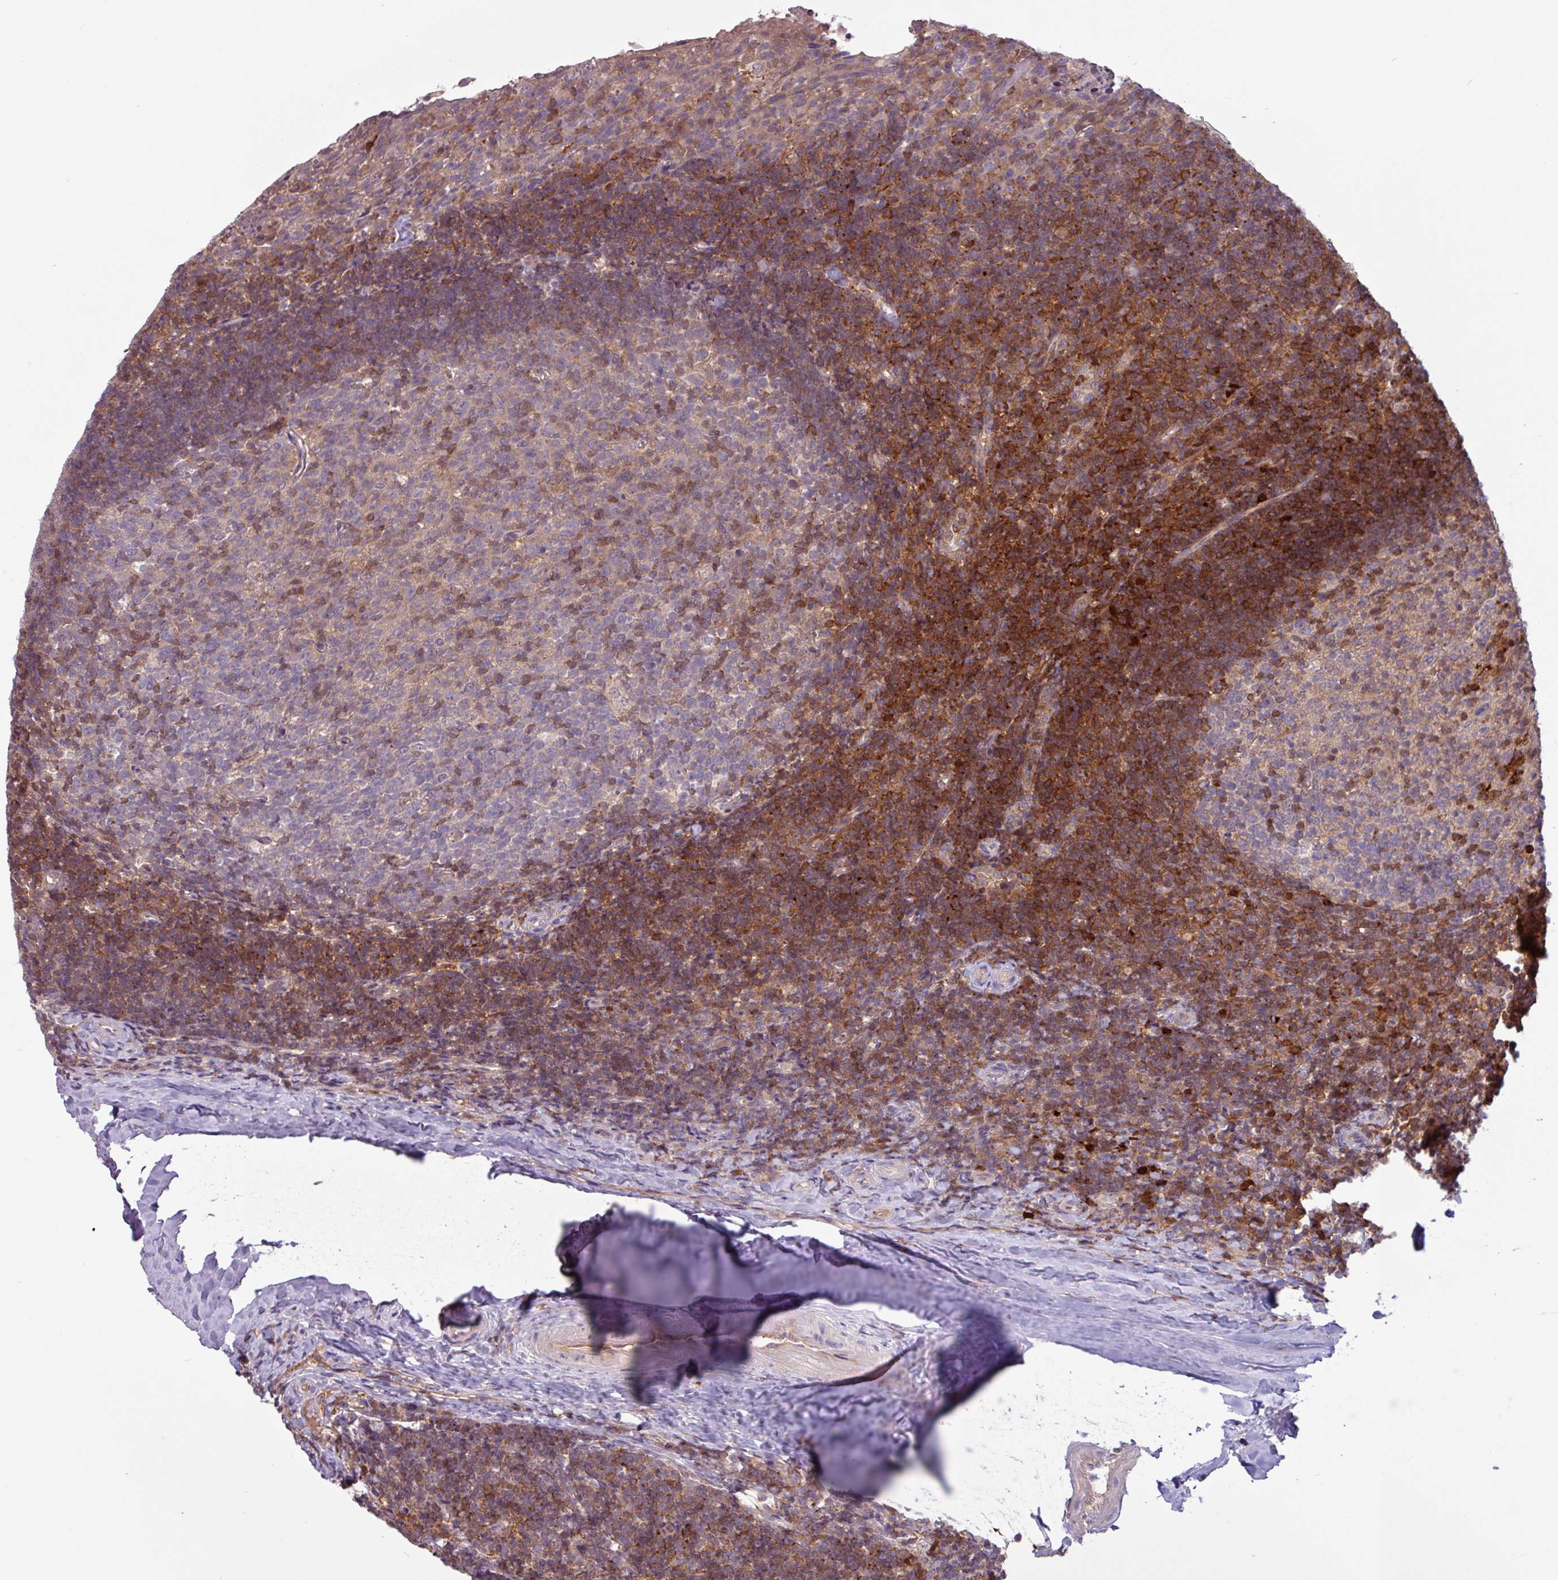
{"staining": {"intensity": "weak", "quantity": "<25%", "location": "cytoplasmic/membranous"}, "tissue": "tonsil", "cell_type": "Germinal center cells", "image_type": "normal", "snomed": [{"axis": "morphology", "description": "Normal tissue, NOS"}, {"axis": "topography", "description": "Tonsil"}], "caption": "Immunohistochemistry (IHC) histopathology image of normal tonsil: tonsil stained with DAB (3,3'-diaminobenzidine) shows no significant protein positivity in germinal center cells. (Immunohistochemistry, brightfield microscopy, high magnification).", "gene": "SEC61G", "patient": {"sex": "female", "age": 10}}